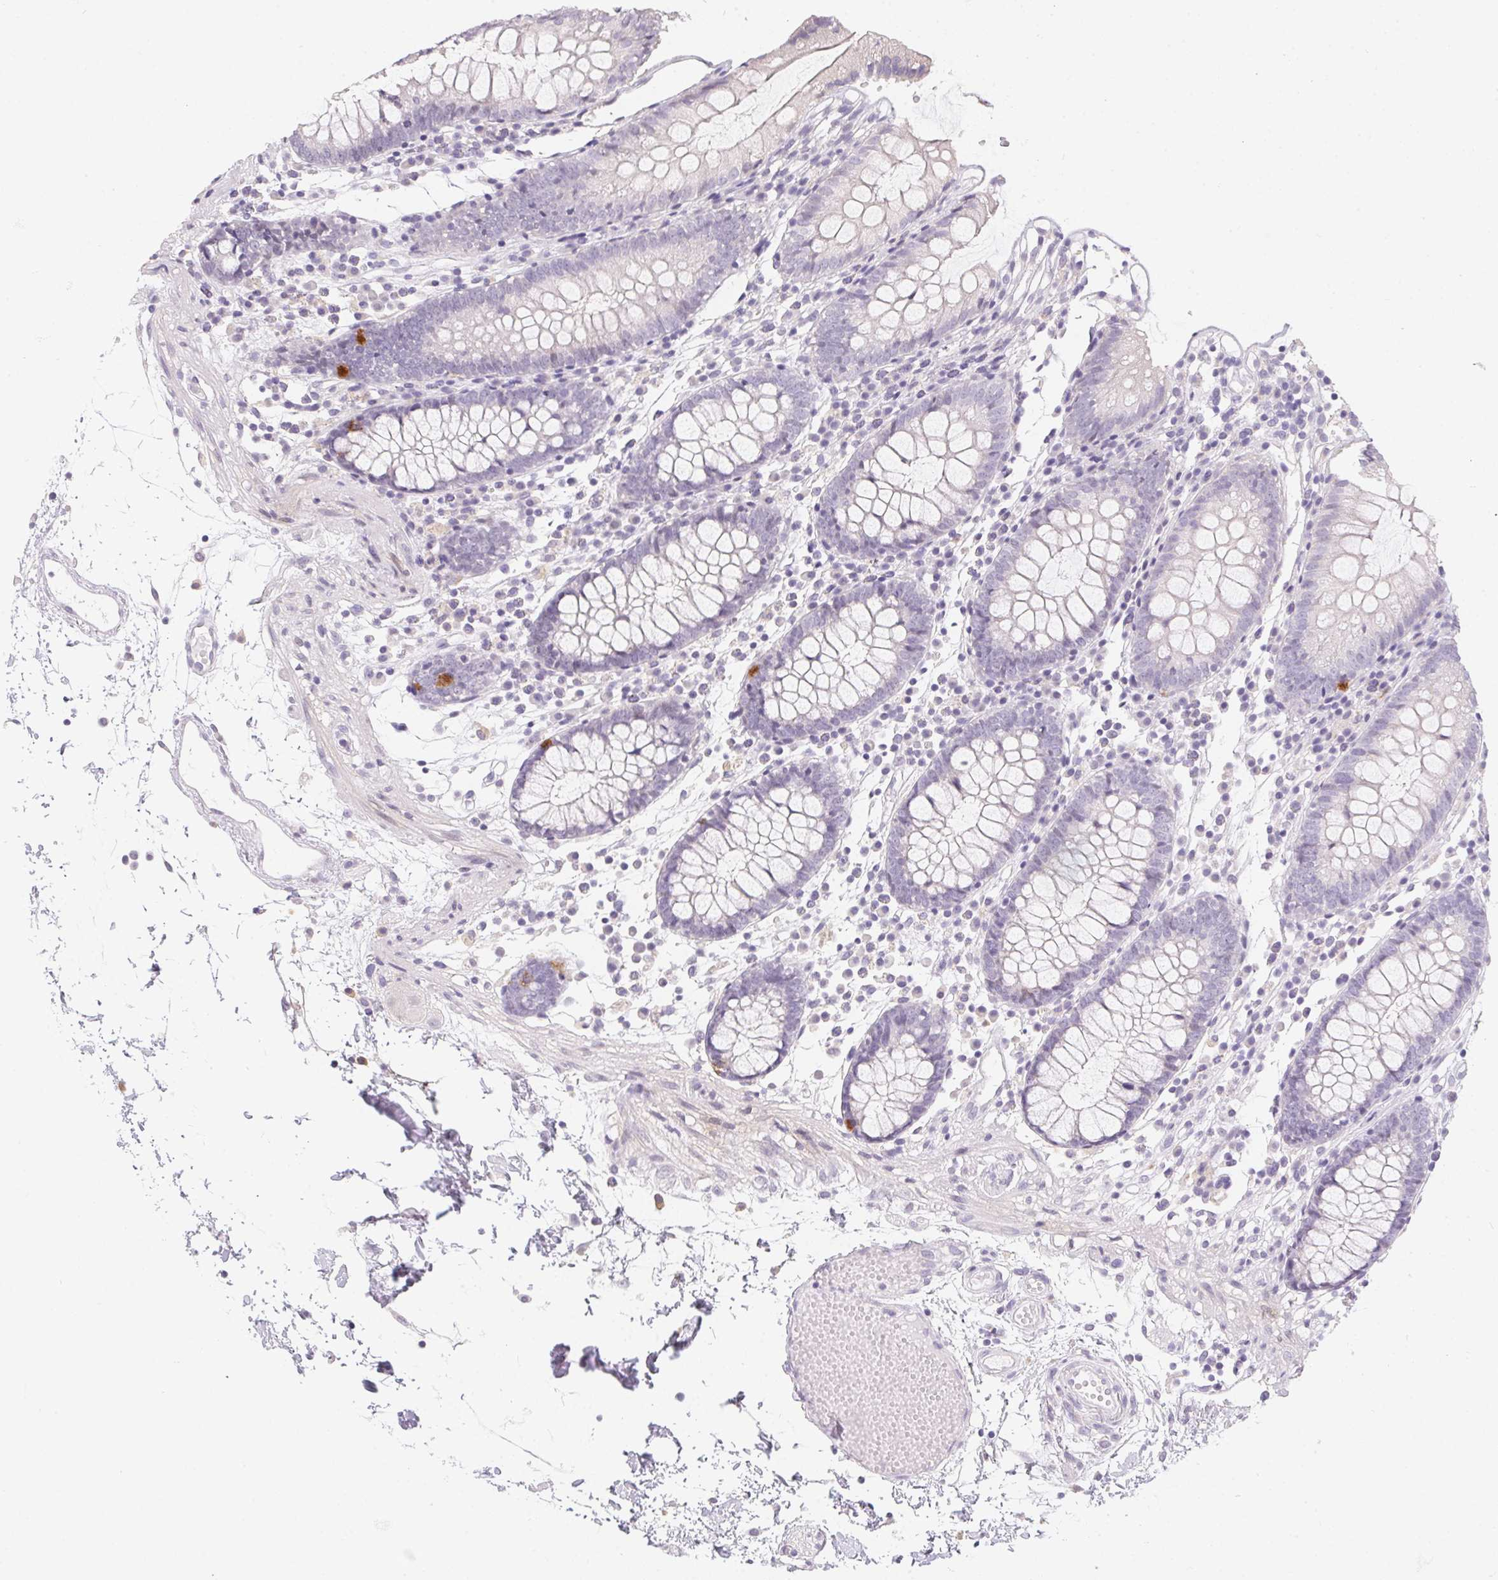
{"staining": {"intensity": "negative", "quantity": "none", "location": "none"}, "tissue": "colon", "cell_type": "Endothelial cells", "image_type": "normal", "snomed": [{"axis": "morphology", "description": "Normal tissue, NOS"}, {"axis": "morphology", "description": "Adenocarcinoma, NOS"}, {"axis": "topography", "description": "Colon"}], "caption": "The histopathology image exhibits no staining of endothelial cells in benign colon.", "gene": "MORC1", "patient": {"sex": "male", "age": 83}}